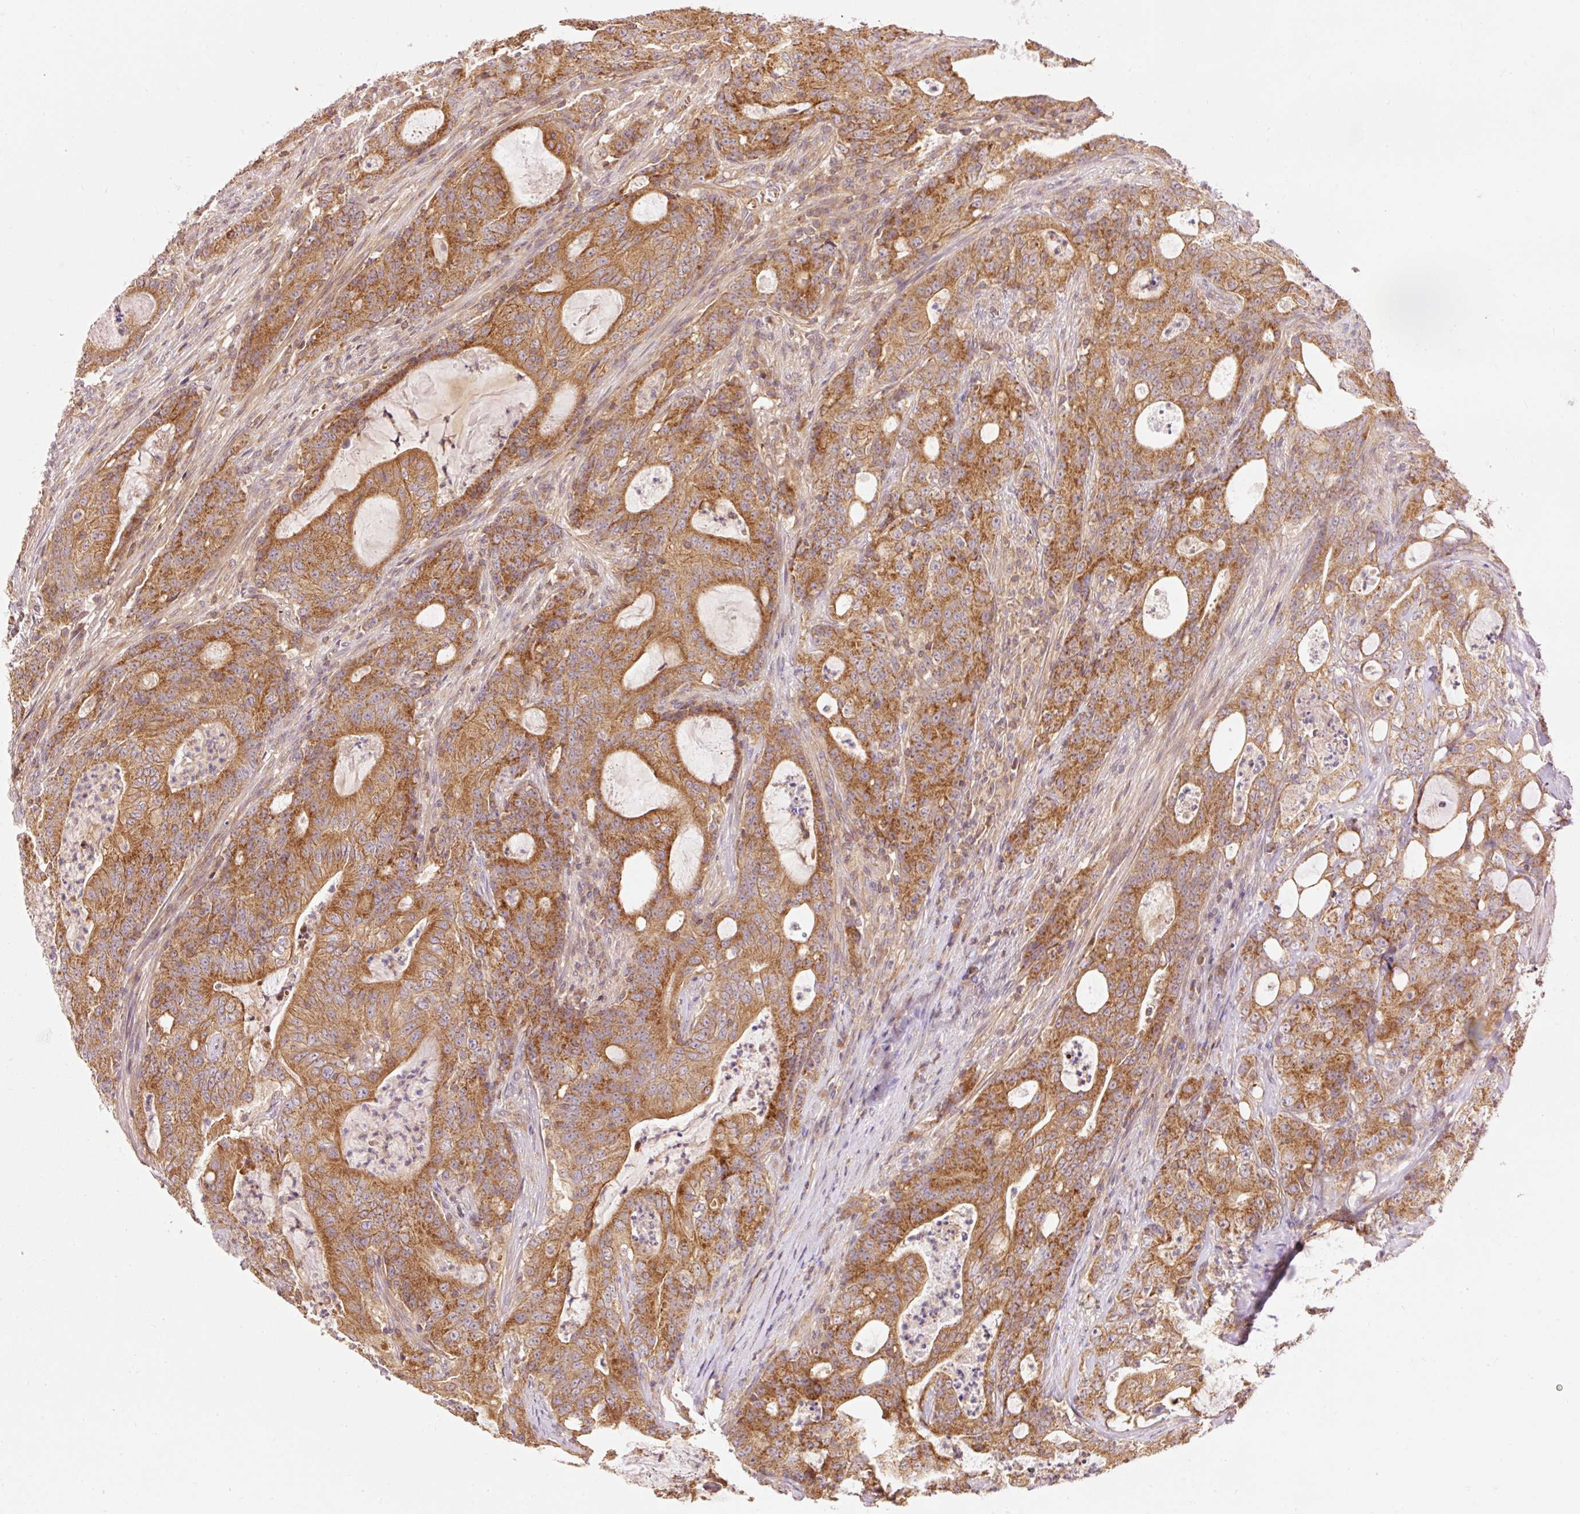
{"staining": {"intensity": "moderate", "quantity": ">75%", "location": "cytoplasmic/membranous"}, "tissue": "colorectal cancer", "cell_type": "Tumor cells", "image_type": "cancer", "snomed": [{"axis": "morphology", "description": "Adenocarcinoma, NOS"}, {"axis": "topography", "description": "Colon"}], "caption": "This is a micrograph of immunohistochemistry (IHC) staining of colorectal cancer, which shows moderate expression in the cytoplasmic/membranous of tumor cells.", "gene": "ADCY4", "patient": {"sex": "male", "age": 83}}